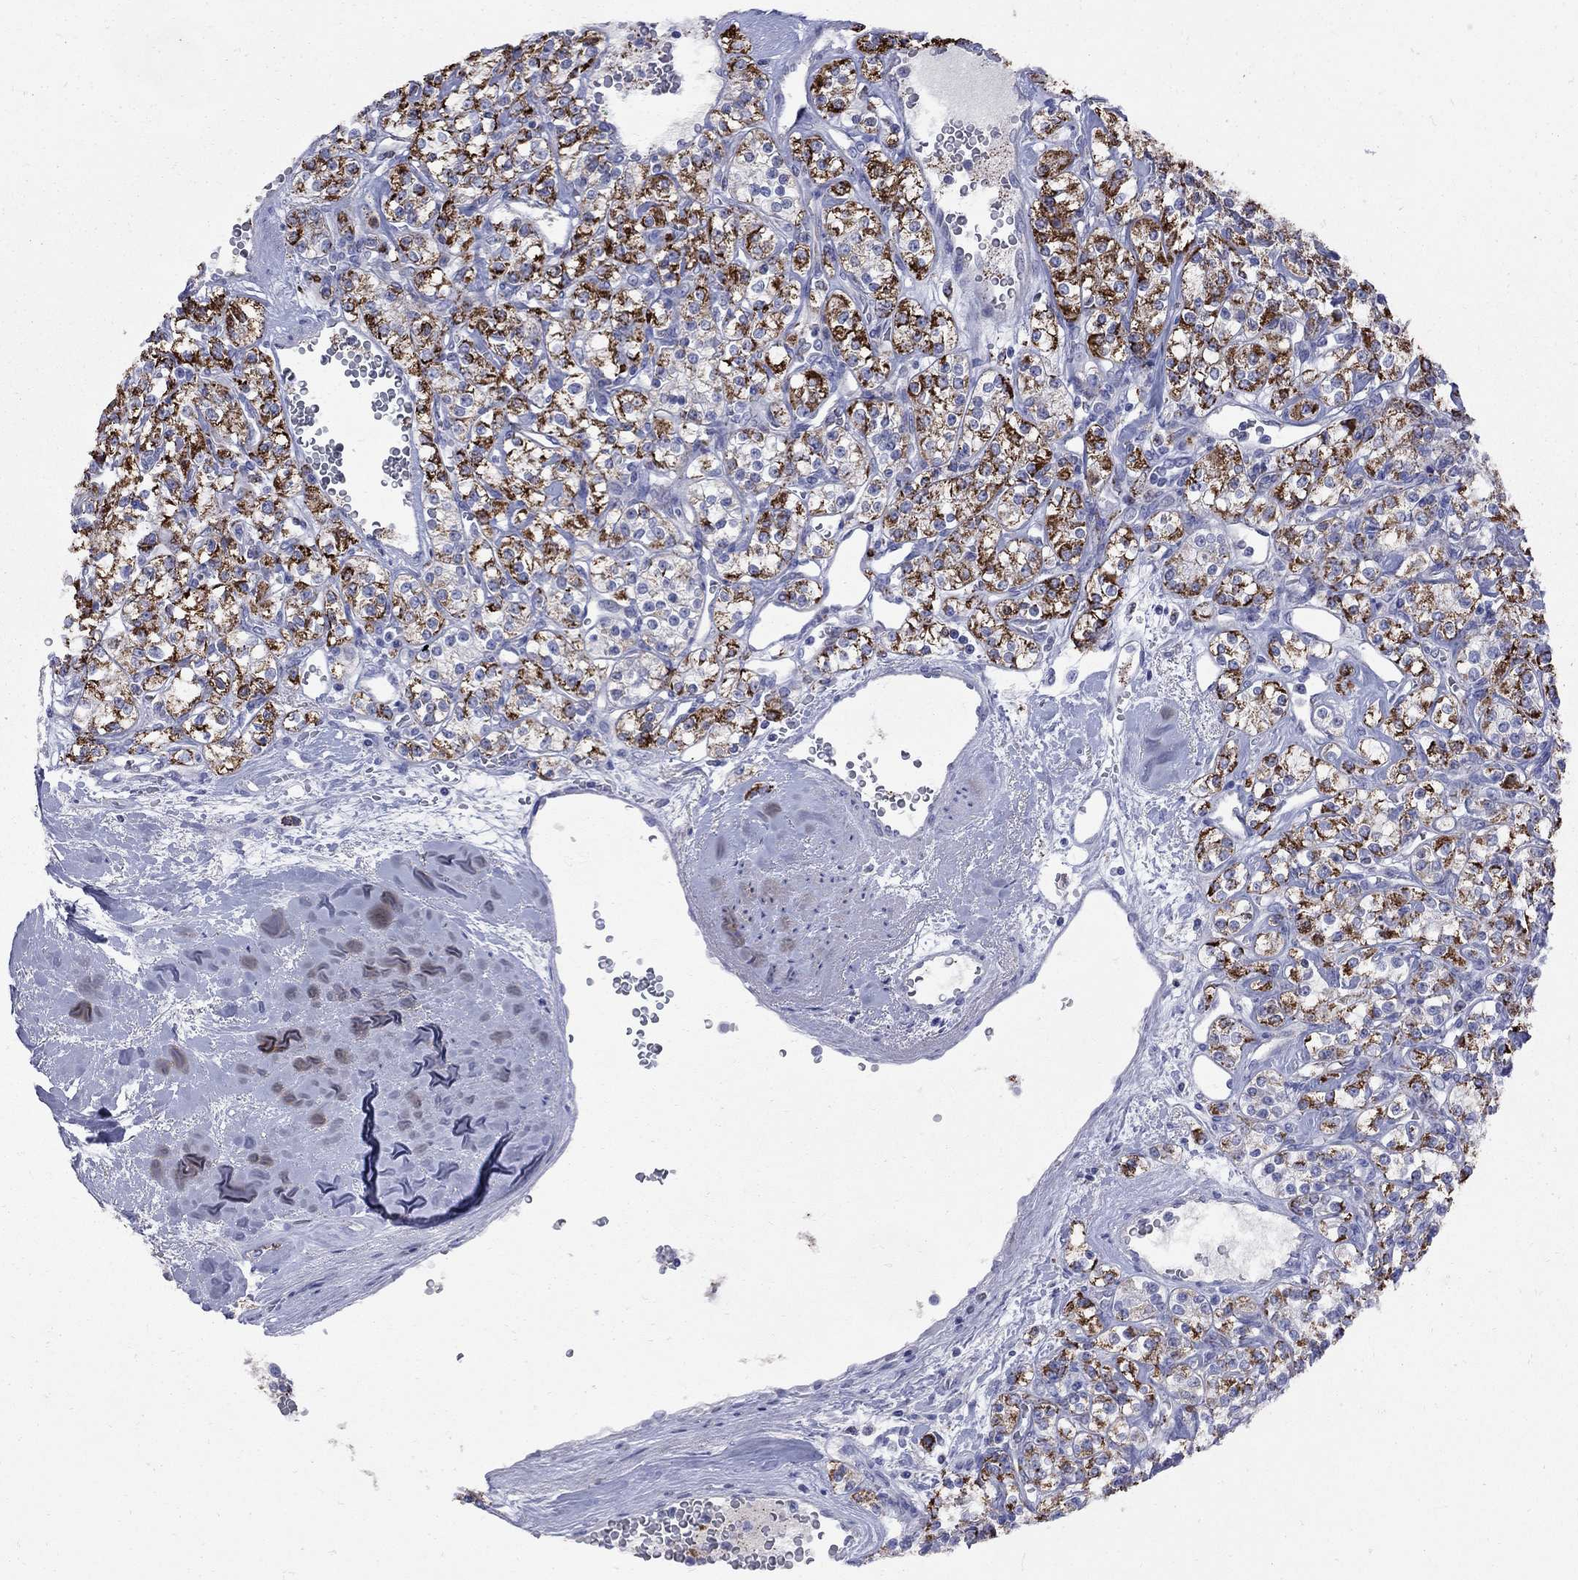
{"staining": {"intensity": "strong", "quantity": "25%-75%", "location": "cytoplasmic/membranous"}, "tissue": "renal cancer", "cell_type": "Tumor cells", "image_type": "cancer", "snomed": [{"axis": "morphology", "description": "Adenocarcinoma, NOS"}, {"axis": "topography", "description": "Kidney"}], "caption": "This micrograph displays immunohistochemistry staining of renal cancer, with high strong cytoplasmic/membranous positivity in approximately 25%-75% of tumor cells.", "gene": "SESTD1", "patient": {"sex": "male", "age": 77}}